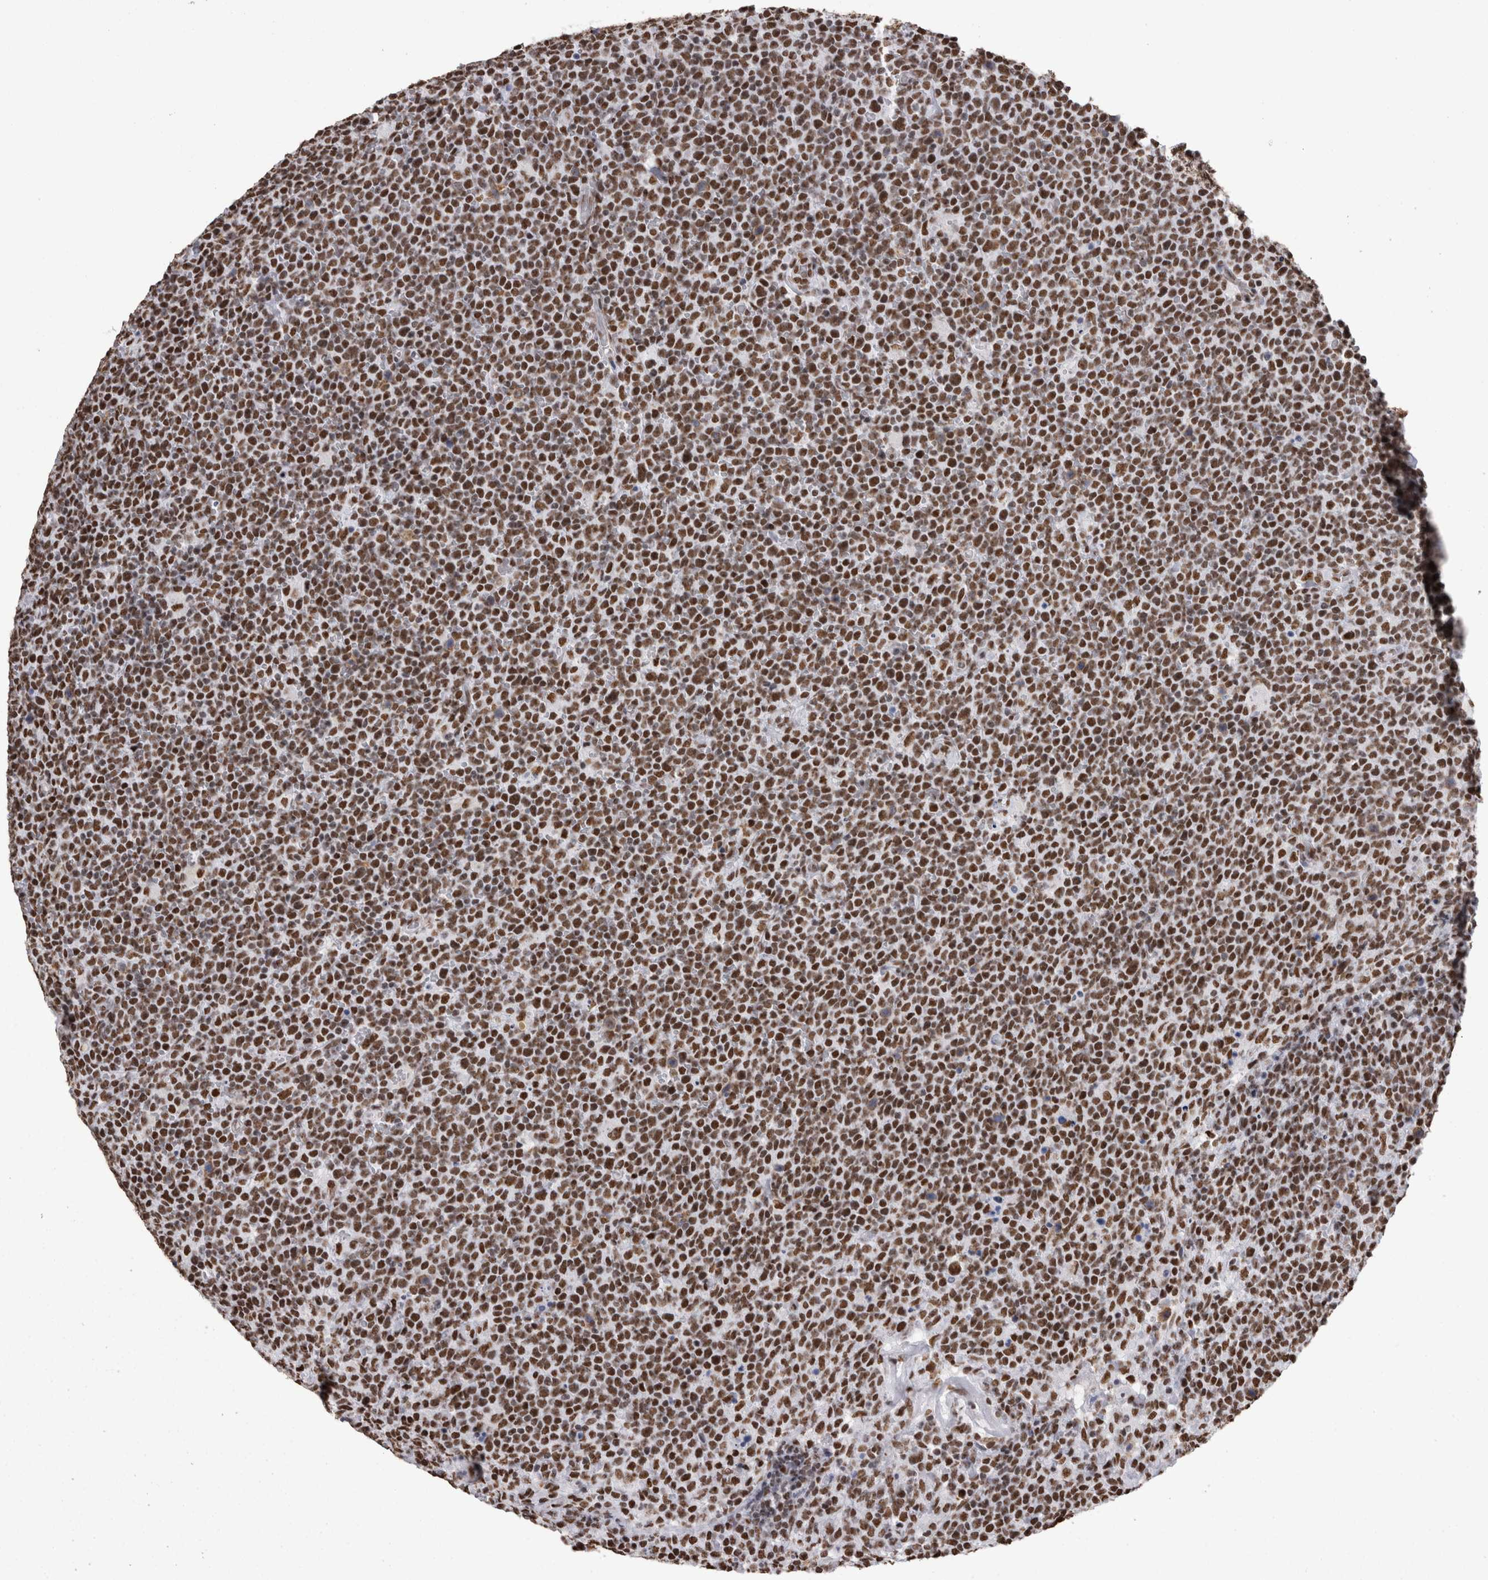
{"staining": {"intensity": "strong", "quantity": ">75%", "location": "nuclear"}, "tissue": "lymphoma", "cell_type": "Tumor cells", "image_type": "cancer", "snomed": [{"axis": "morphology", "description": "Malignant lymphoma, non-Hodgkin's type, High grade"}, {"axis": "topography", "description": "Lymph node"}], "caption": "A brown stain labels strong nuclear staining of a protein in malignant lymphoma, non-Hodgkin's type (high-grade) tumor cells.", "gene": "HNRNPM", "patient": {"sex": "male", "age": 61}}